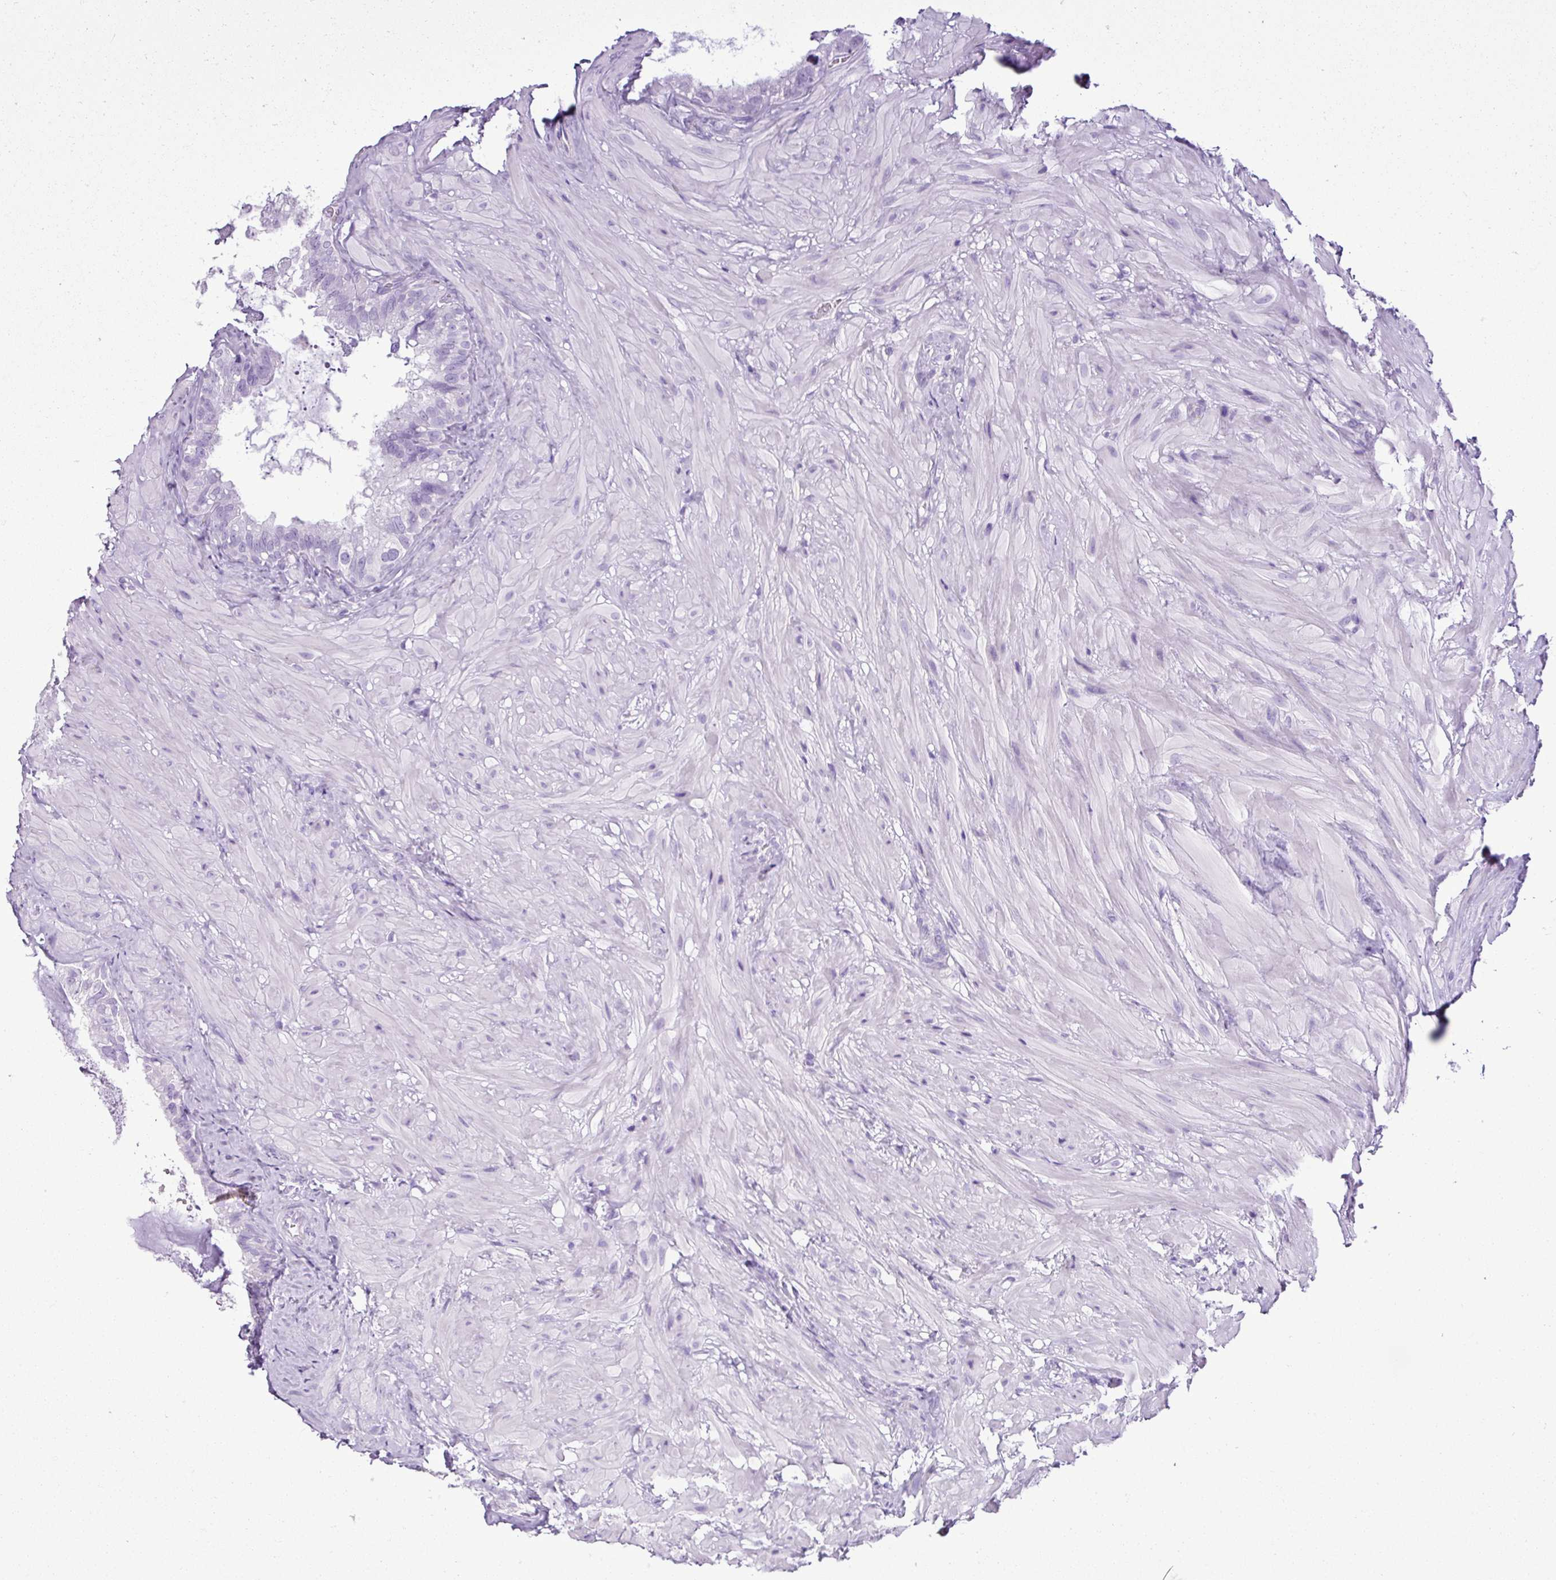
{"staining": {"intensity": "negative", "quantity": "none", "location": "none"}, "tissue": "seminal vesicle", "cell_type": "Glandular cells", "image_type": "normal", "snomed": [{"axis": "morphology", "description": "Normal tissue, NOS"}, {"axis": "topography", "description": "Seminal veicle"}], "caption": "DAB (3,3'-diaminobenzidine) immunohistochemical staining of unremarkable human seminal vesicle shows no significant expression in glandular cells.", "gene": "LILRB4", "patient": {"sex": "male", "age": 60}}